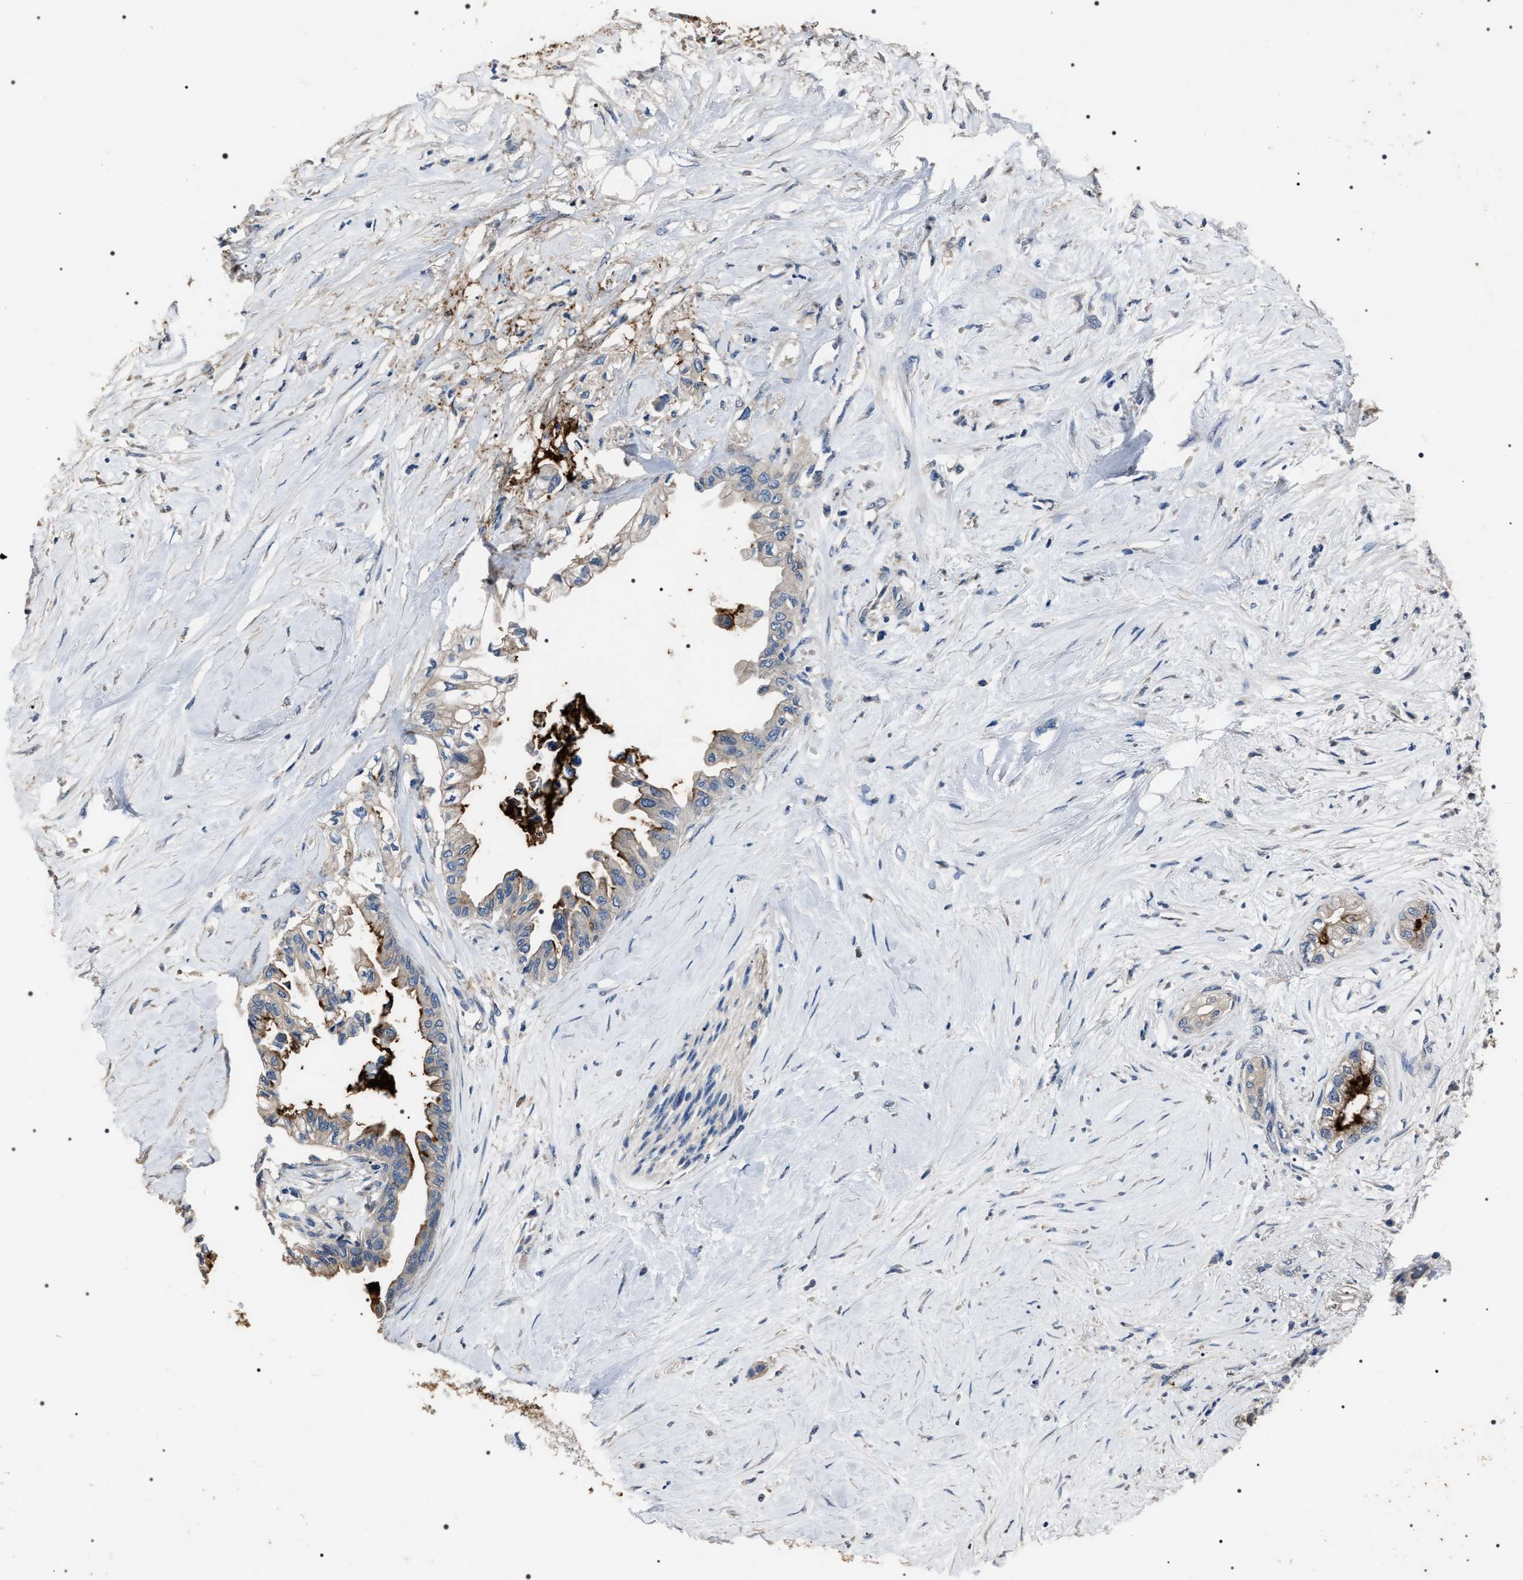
{"staining": {"intensity": "moderate", "quantity": "<25%", "location": "cytoplasmic/membranous"}, "tissue": "pancreatic cancer", "cell_type": "Tumor cells", "image_type": "cancer", "snomed": [{"axis": "morphology", "description": "Normal tissue, NOS"}, {"axis": "morphology", "description": "Adenocarcinoma, NOS"}, {"axis": "topography", "description": "Pancreas"}, {"axis": "topography", "description": "Duodenum"}], "caption": "Brown immunohistochemical staining in human pancreatic cancer (adenocarcinoma) exhibits moderate cytoplasmic/membranous expression in about <25% of tumor cells.", "gene": "TRIM54", "patient": {"sex": "female", "age": 60}}